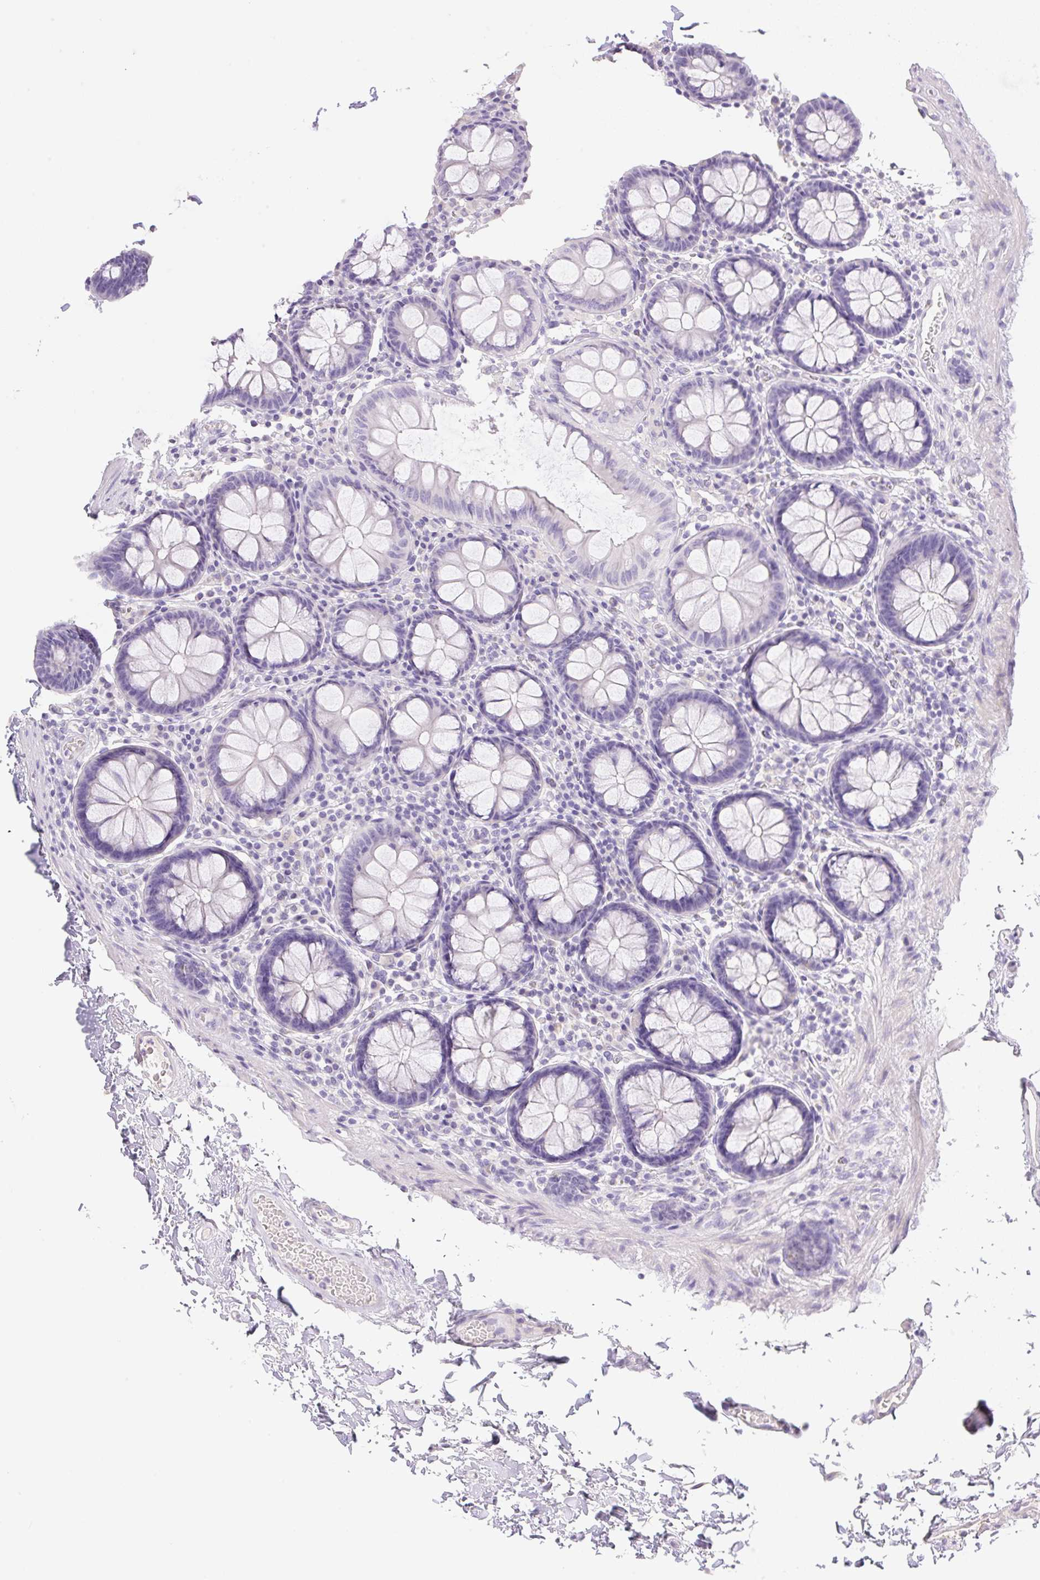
{"staining": {"intensity": "negative", "quantity": "none", "location": "none"}, "tissue": "colon", "cell_type": "Endothelial cells", "image_type": "normal", "snomed": [{"axis": "morphology", "description": "Normal tissue, NOS"}, {"axis": "topography", "description": "Colon"}, {"axis": "topography", "description": "Peripheral nerve tissue"}], "caption": "There is no significant expression in endothelial cells of colon.", "gene": "HCRTR2", "patient": {"sex": "male", "age": 84}}